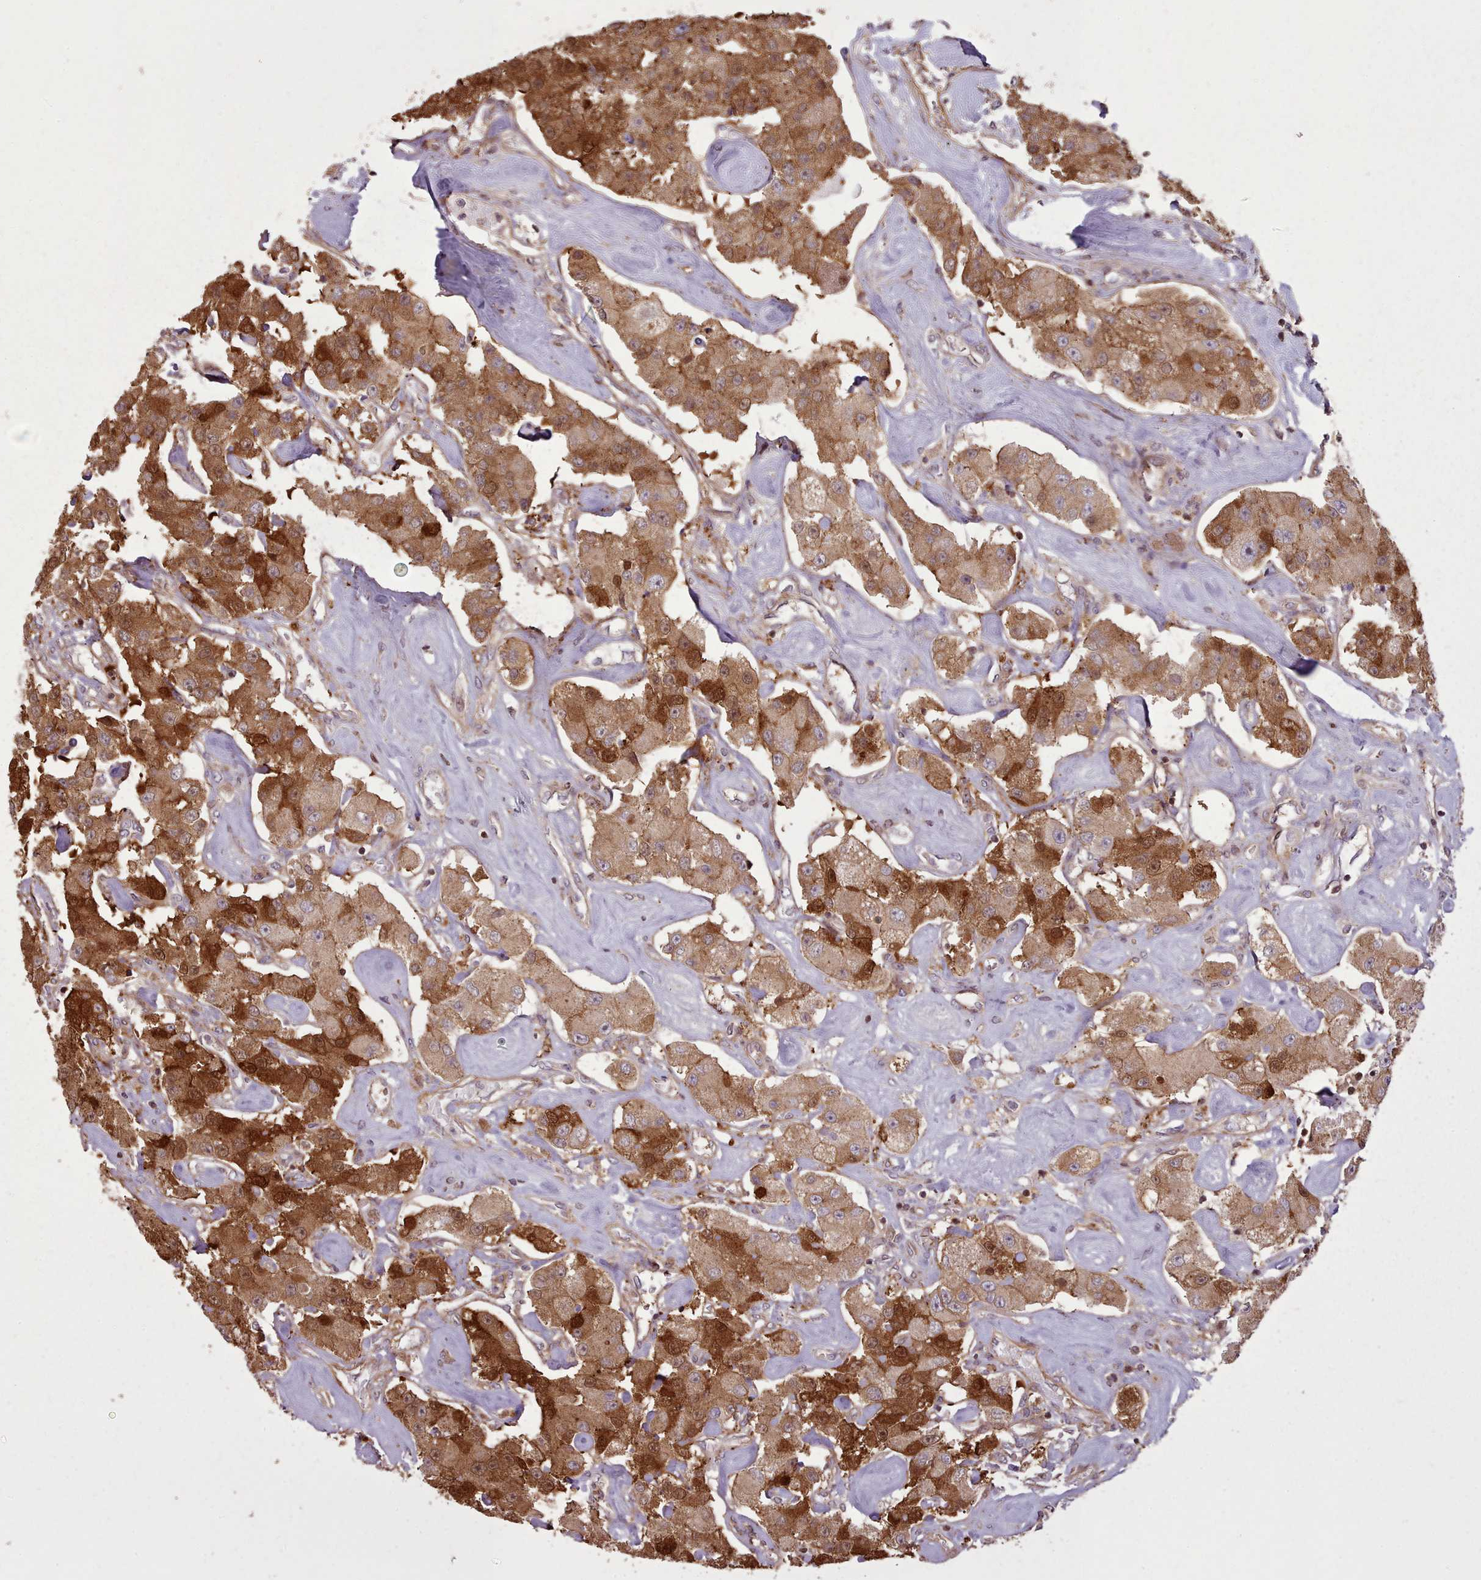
{"staining": {"intensity": "strong", "quantity": ">75%", "location": "cytoplasmic/membranous,nuclear"}, "tissue": "carcinoid", "cell_type": "Tumor cells", "image_type": "cancer", "snomed": [{"axis": "morphology", "description": "Carcinoid, malignant, NOS"}, {"axis": "topography", "description": "Pancreas"}], "caption": "DAB immunohistochemical staining of carcinoid demonstrates strong cytoplasmic/membranous and nuclear protein staining in about >75% of tumor cells.", "gene": "NLRP7", "patient": {"sex": "male", "age": 41}}